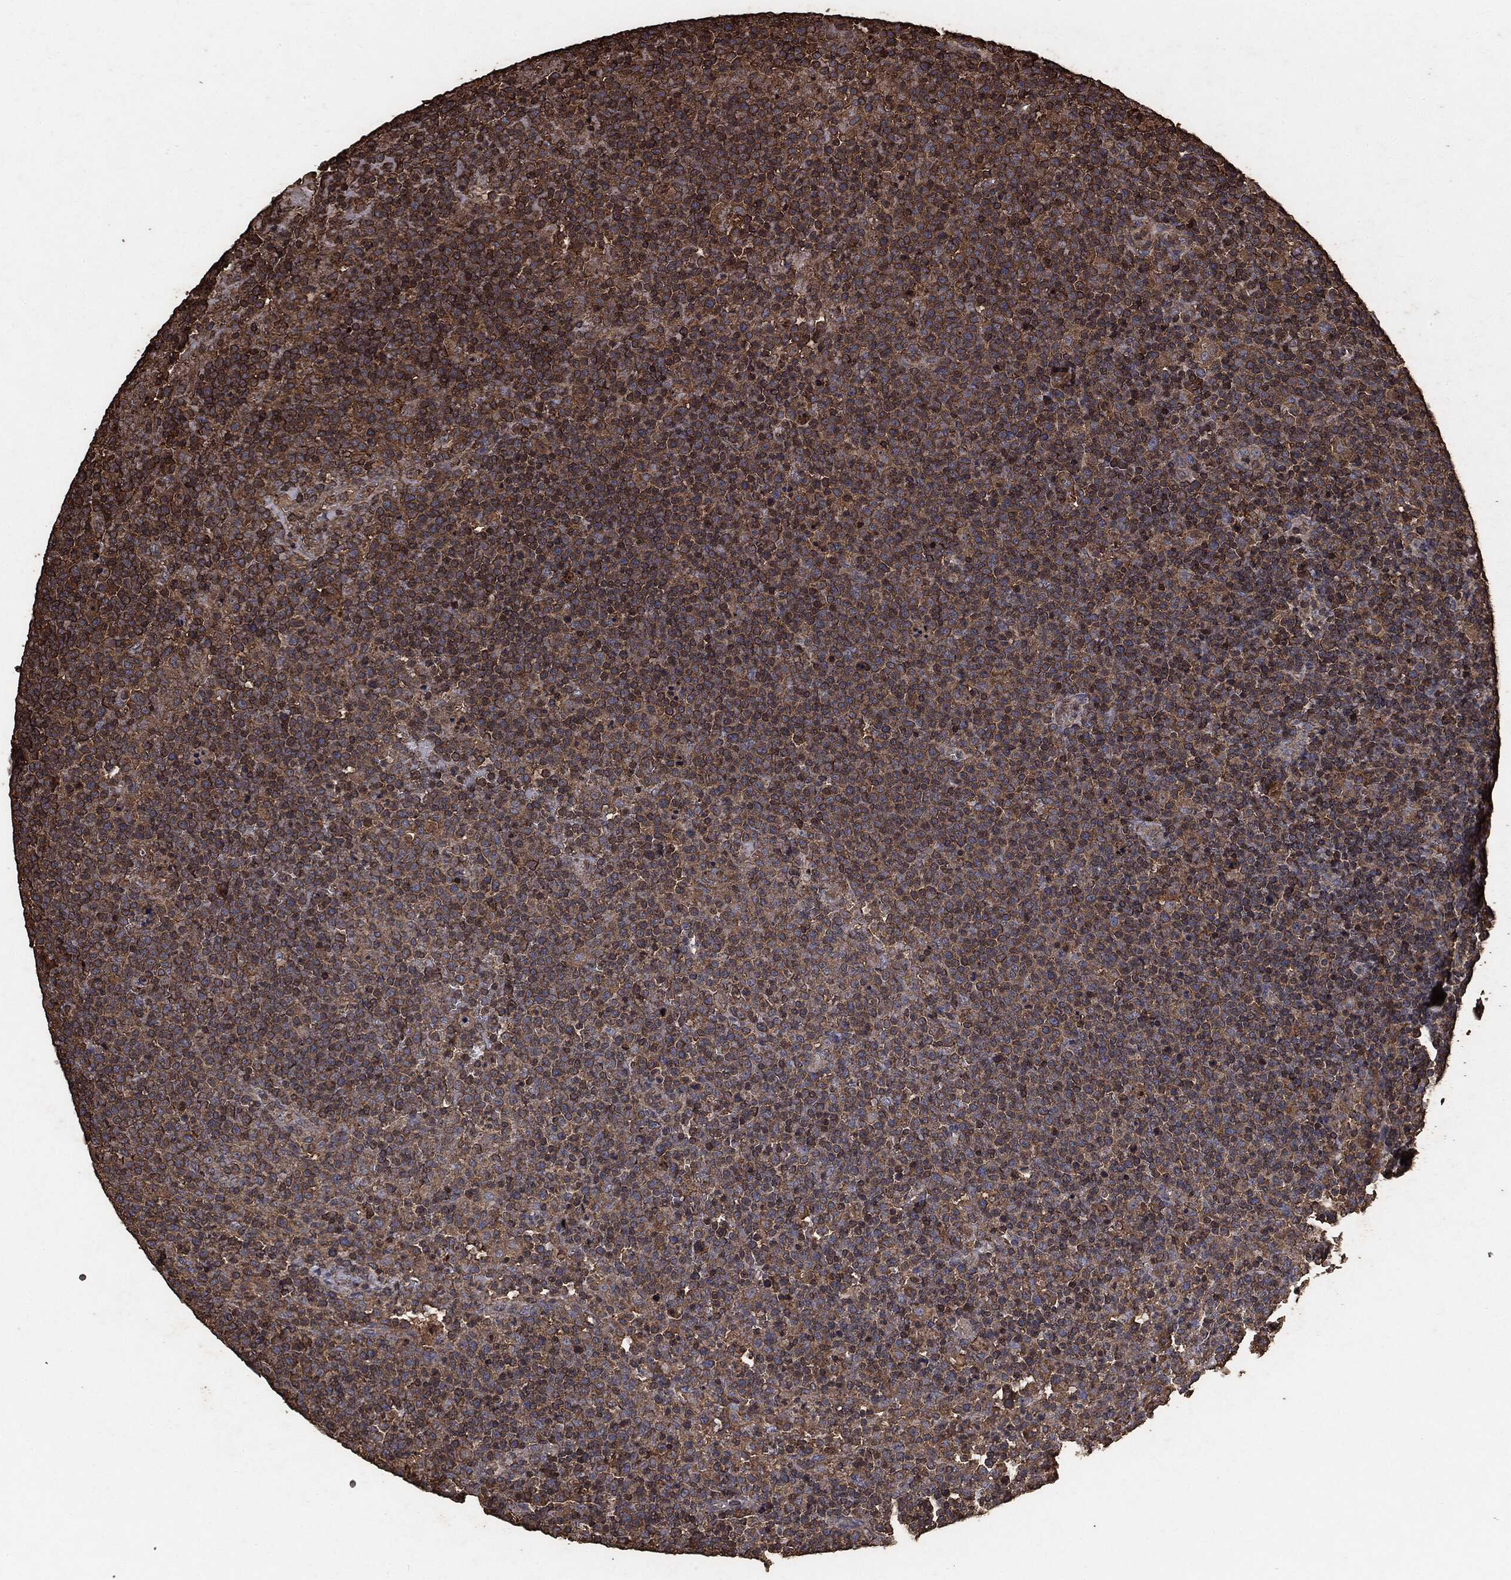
{"staining": {"intensity": "moderate", "quantity": ">75%", "location": "cytoplasmic/membranous"}, "tissue": "lymphoma", "cell_type": "Tumor cells", "image_type": "cancer", "snomed": [{"axis": "morphology", "description": "Malignant lymphoma, non-Hodgkin's type, High grade"}, {"axis": "topography", "description": "Lymph node"}], "caption": "High-grade malignant lymphoma, non-Hodgkin's type was stained to show a protein in brown. There is medium levels of moderate cytoplasmic/membranous staining in about >75% of tumor cells.", "gene": "MTOR", "patient": {"sex": "male", "age": 61}}